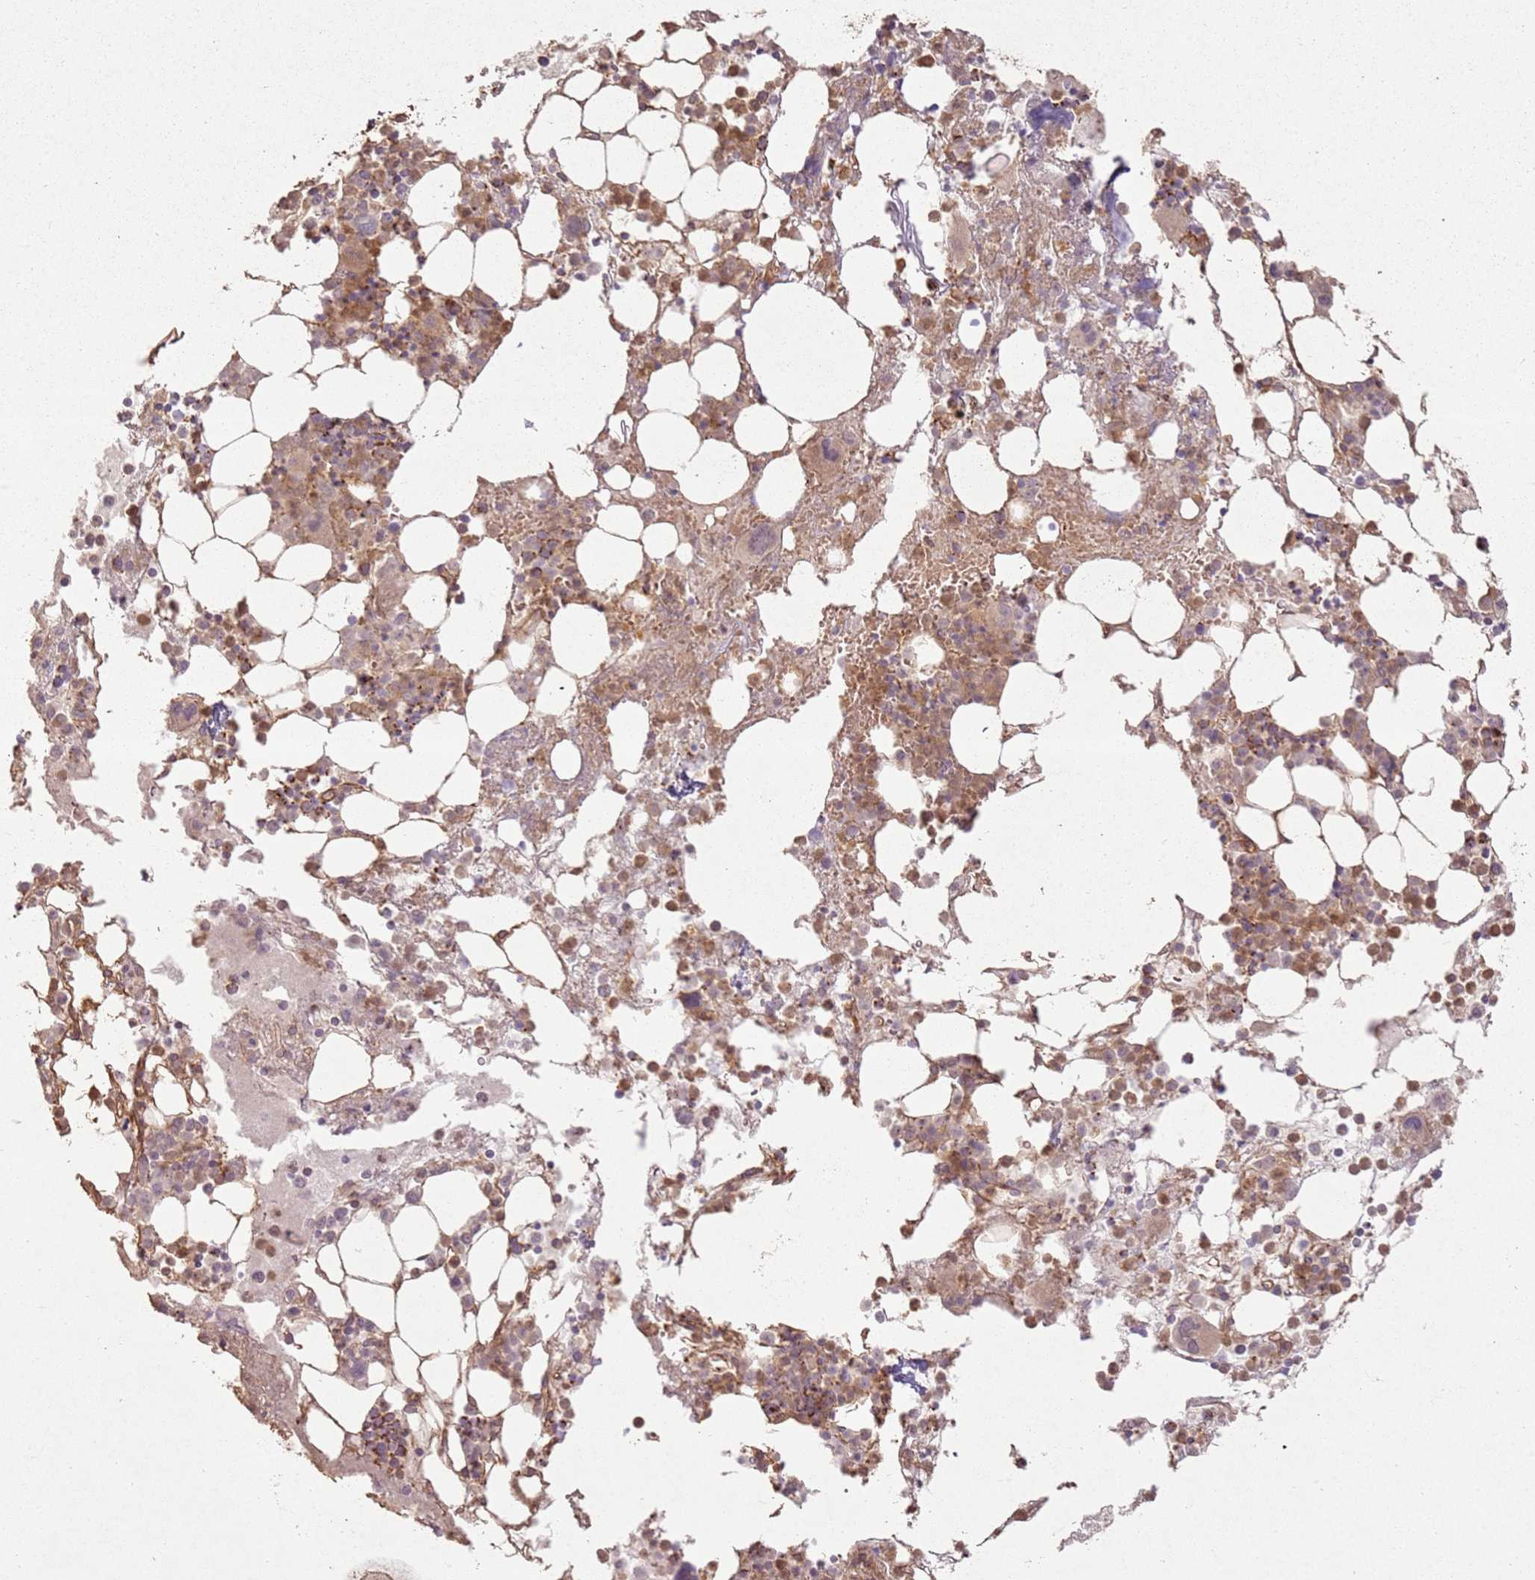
{"staining": {"intensity": "moderate", "quantity": "25%-75%", "location": "cytoplasmic/membranous"}, "tissue": "bone marrow", "cell_type": "Hematopoietic cells", "image_type": "normal", "snomed": [{"axis": "morphology", "description": "Normal tissue, NOS"}, {"axis": "topography", "description": "Bone marrow"}], "caption": "Approximately 25%-75% of hematopoietic cells in unremarkable bone marrow exhibit moderate cytoplasmic/membranous protein positivity as visualized by brown immunohistochemical staining.", "gene": "ZNF776", "patient": {"sex": "male", "age": 22}}